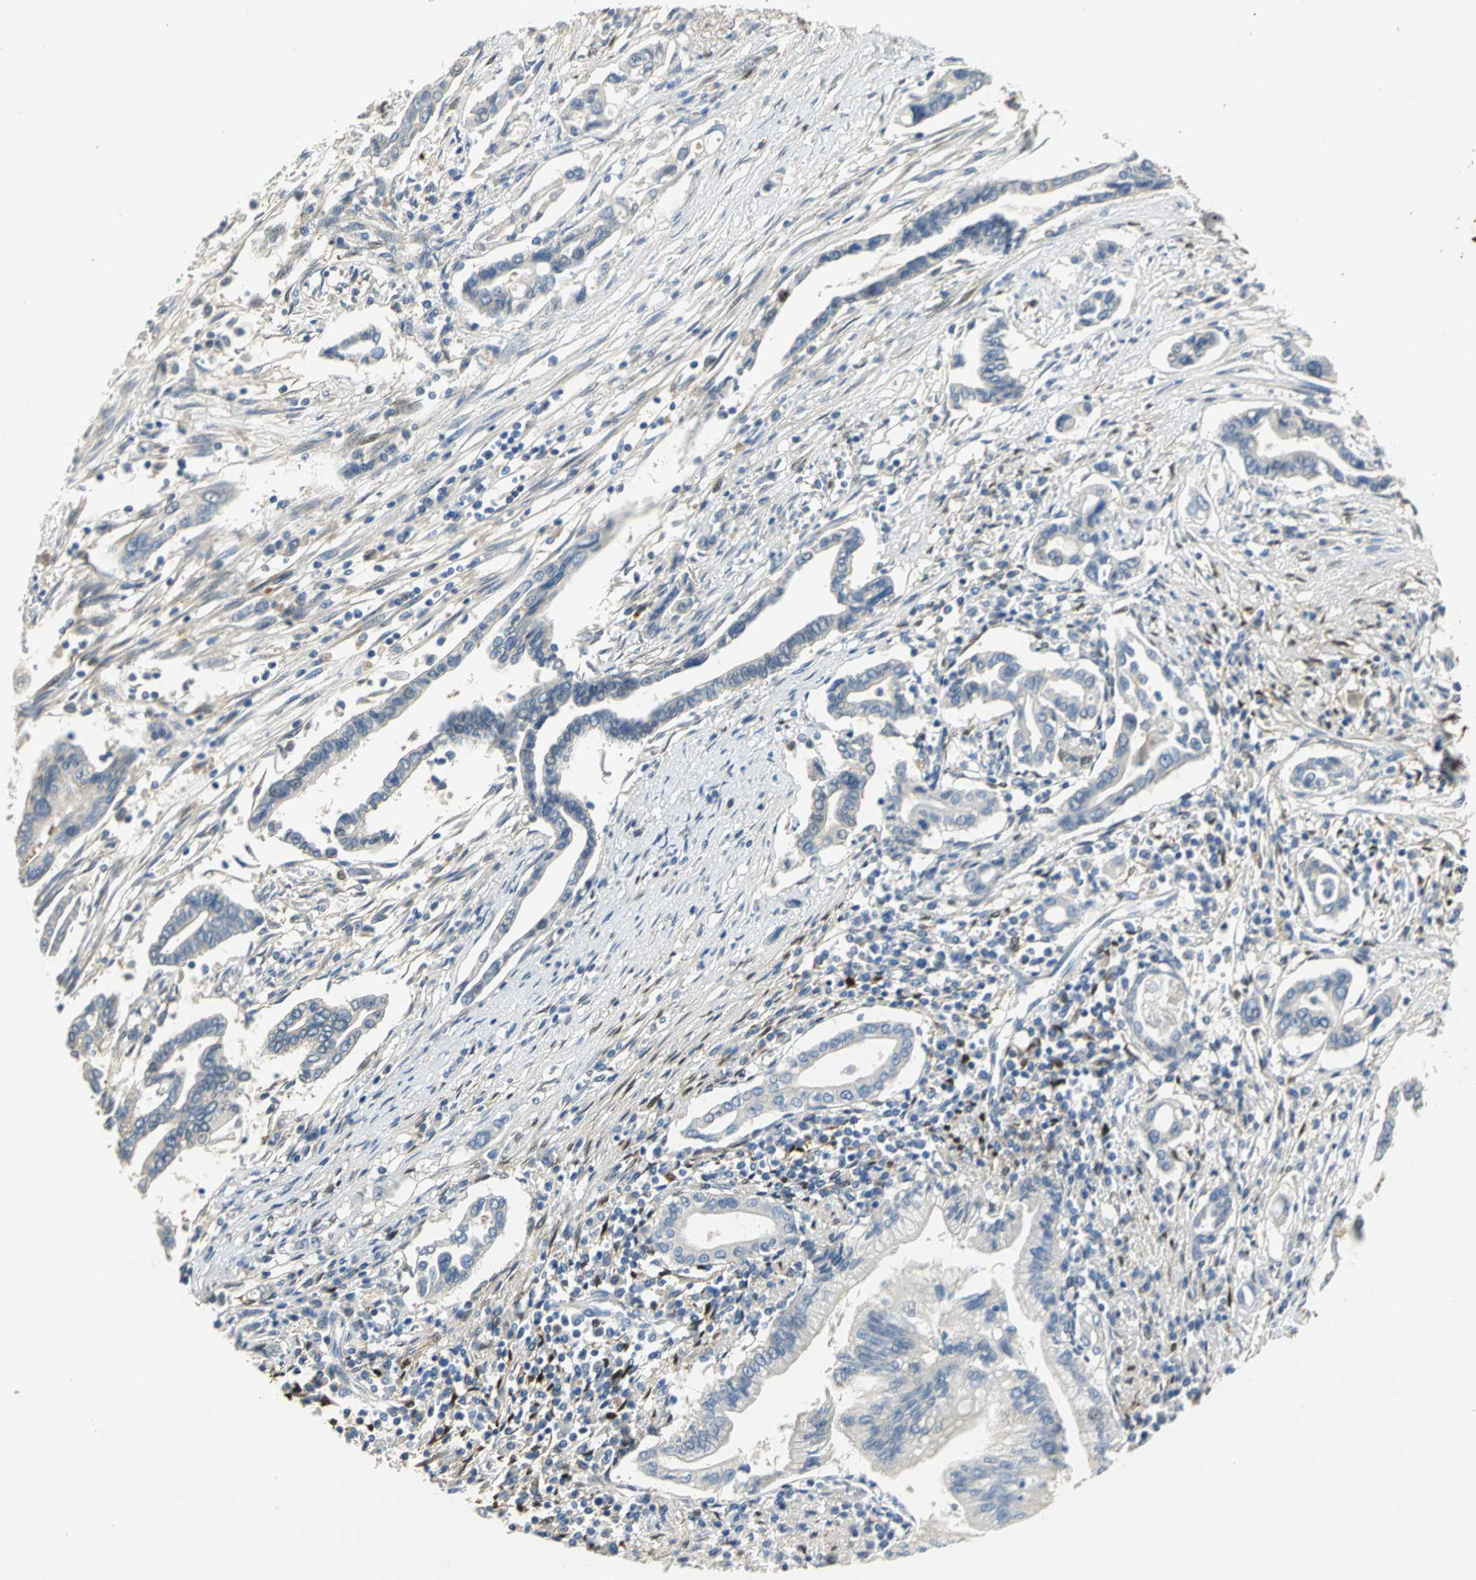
{"staining": {"intensity": "negative", "quantity": "none", "location": "none"}, "tissue": "pancreatic cancer", "cell_type": "Tumor cells", "image_type": "cancer", "snomed": [{"axis": "morphology", "description": "Adenocarcinoma, NOS"}, {"axis": "topography", "description": "Pancreas"}], "caption": "This is an IHC photomicrograph of adenocarcinoma (pancreatic). There is no positivity in tumor cells.", "gene": "IL17RB", "patient": {"sex": "female", "age": 57}}